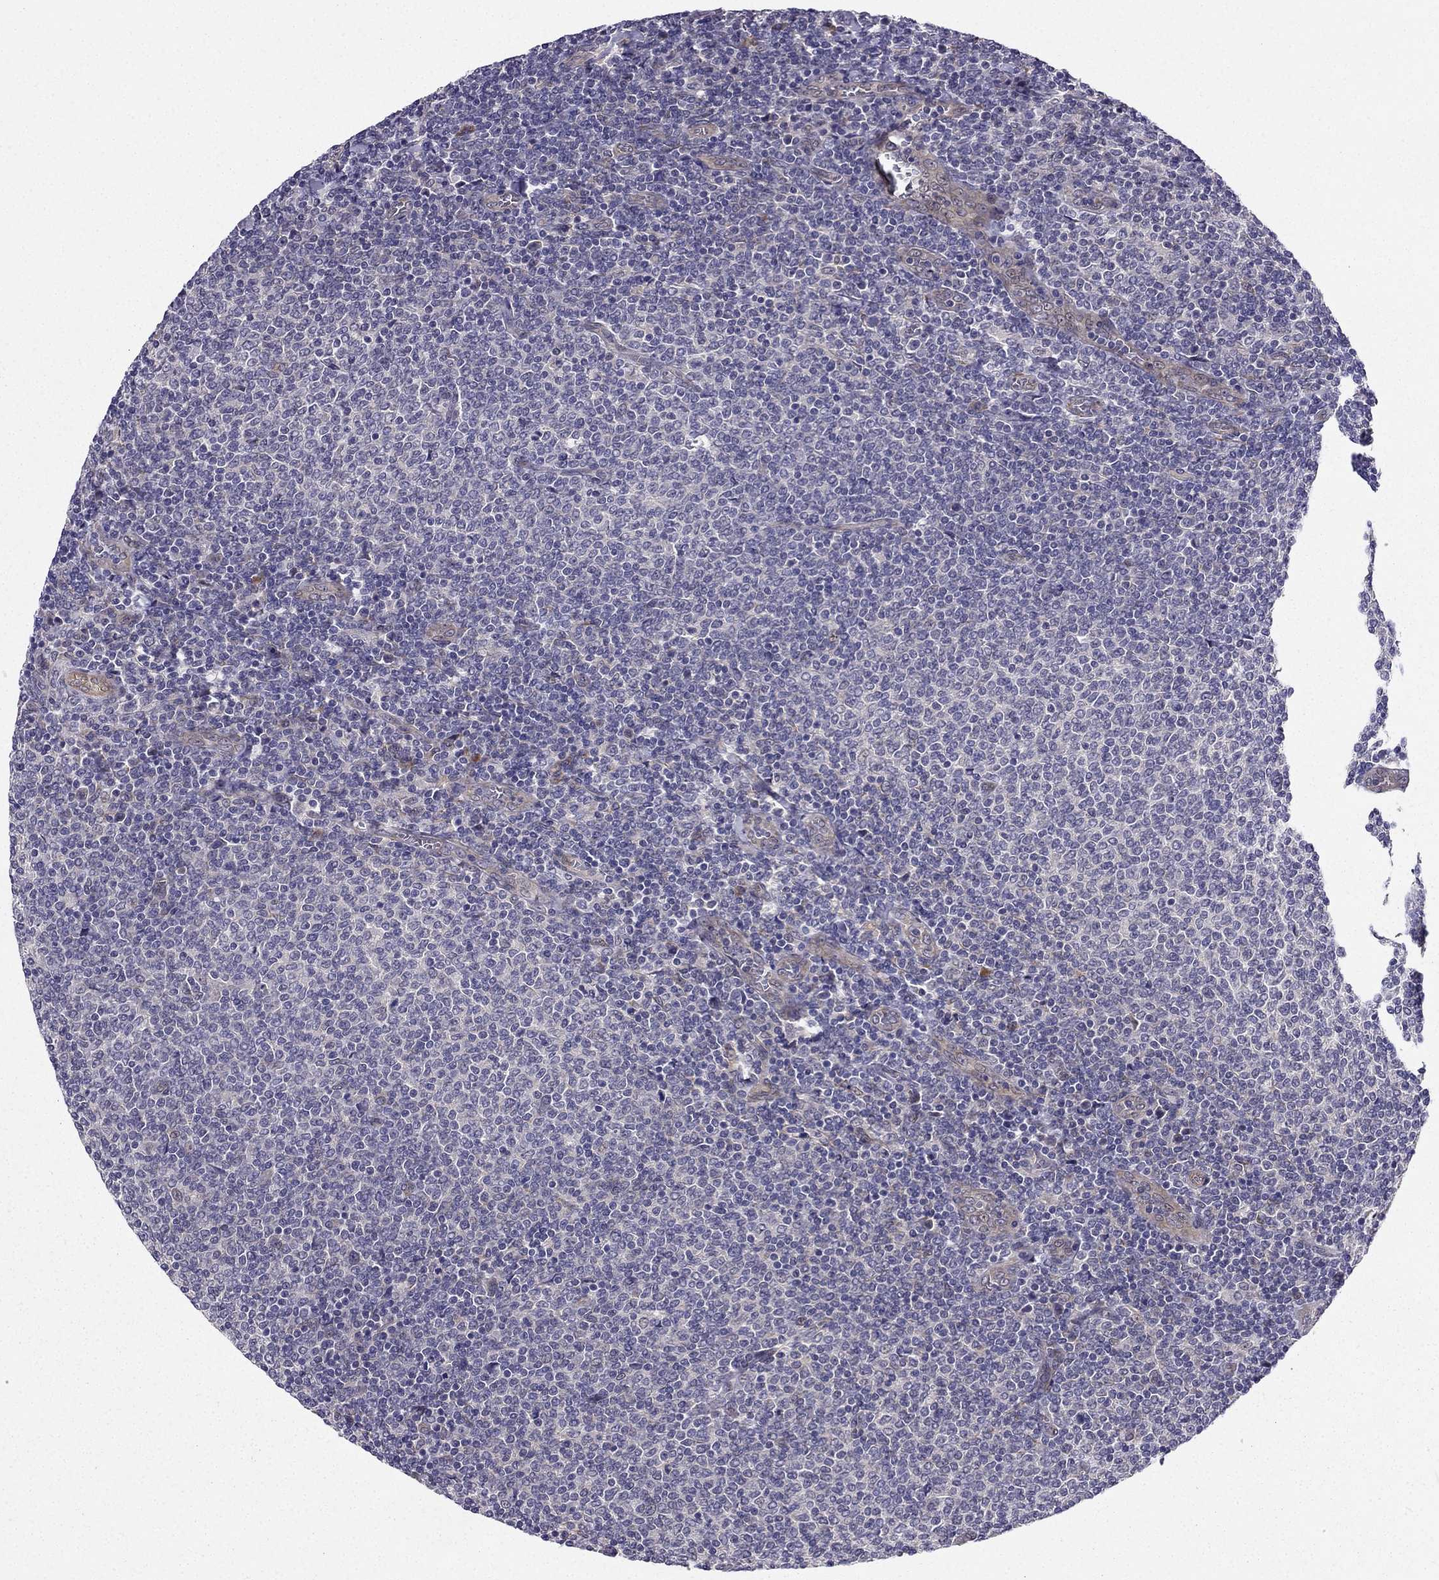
{"staining": {"intensity": "negative", "quantity": "none", "location": "none"}, "tissue": "lymphoma", "cell_type": "Tumor cells", "image_type": "cancer", "snomed": [{"axis": "morphology", "description": "Malignant lymphoma, non-Hodgkin's type, Low grade"}, {"axis": "topography", "description": "Lymph node"}], "caption": "There is no significant expression in tumor cells of lymphoma. The staining was performed using DAB (3,3'-diaminobenzidine) to visualize the protein expression in brown, while the nuclei were stained in blue with hematoxylin (Magnification: 20x).", "gene": "ARHGEF28", "patient": {"sex": "male", "age": 52}}